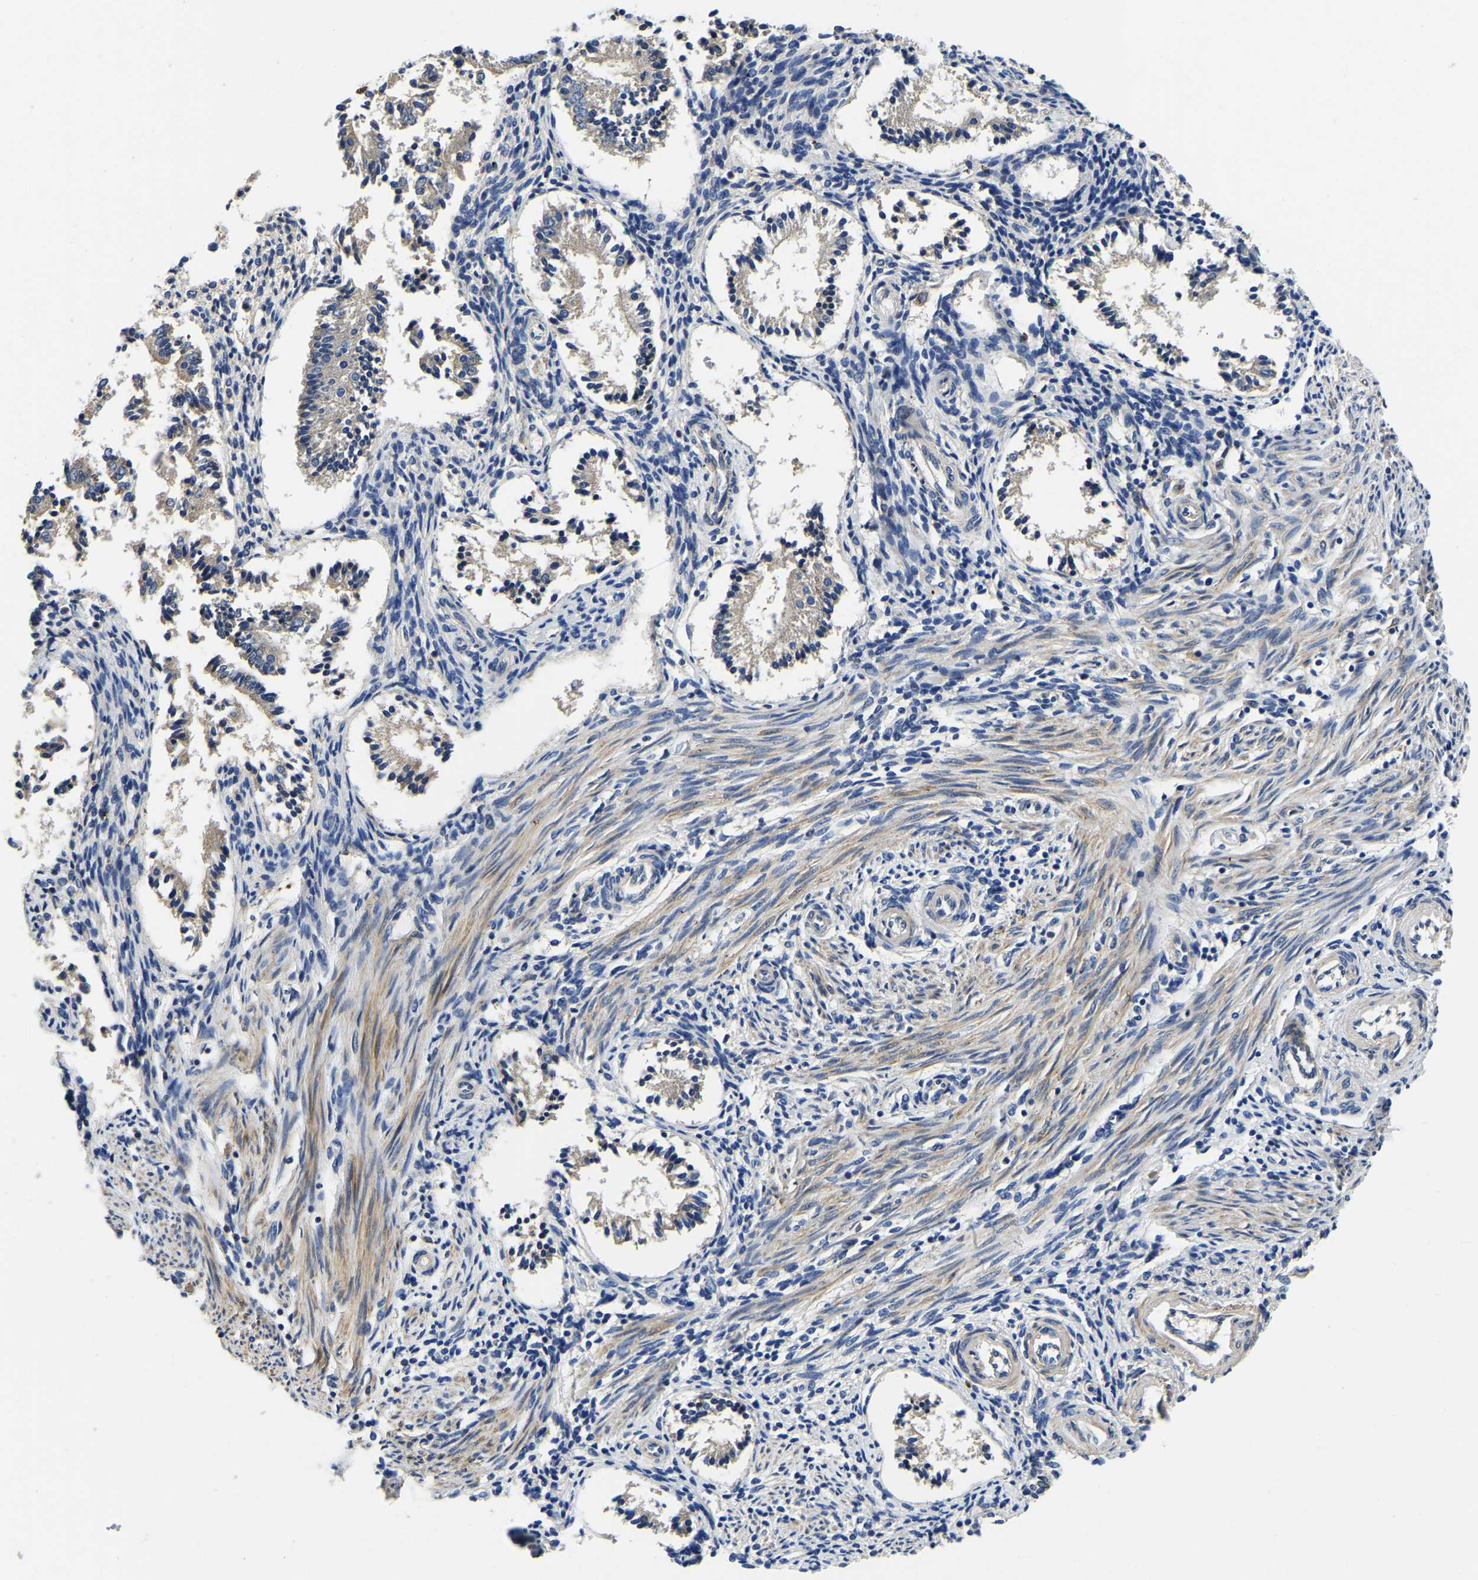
{"staining": {"intensity": "negative", "quantity": "none", "location": "none"}, "tissue": "endometrium", "cell_type": "Cells in endometrial stroma", "image_type": "normal", "snomed": [{"axis": "morphology", "description": "Normal tissue, NOS"}, {"axis": "topography", "description": "Endometrium"}], "caption": "This is a micrograph of immunohistochemistry staining of unremarkable endometrium, which shows no expression in cells in endometrial stroma.", "gene": "STAT2", "patient": {"sex": "female", "age": 42}}